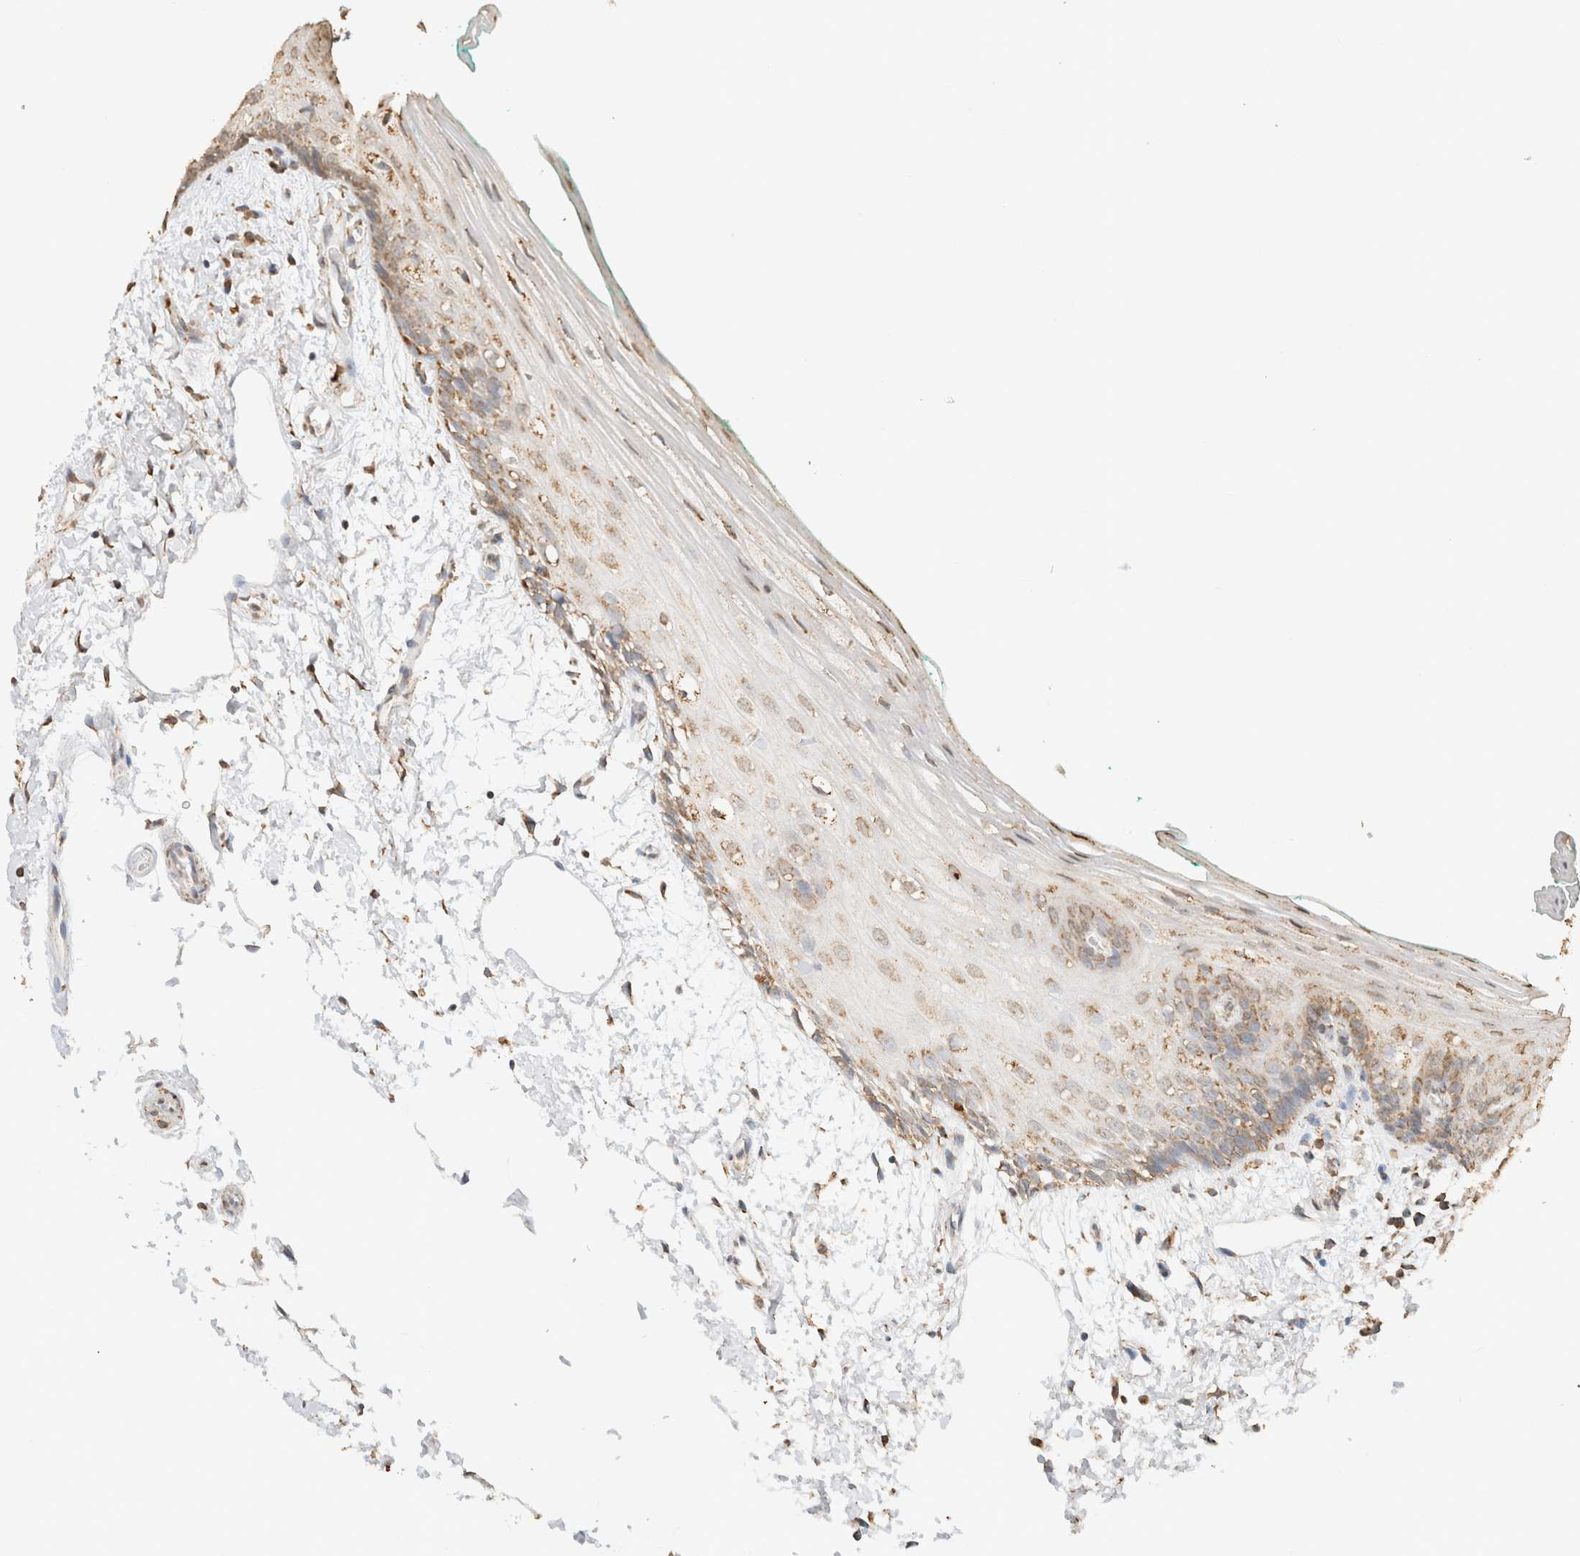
{"staining": {"intensity": "moderate", "quantity": "25%-75%", "location": "cytoplasmic/membranous"}, "tissue": "oral mucosa", "cell_type": "Squamous epithelial cells", "image_type": "normal", "snomed": [{"axis": "morphology", "description": "Normal tissue, NOS"}, {"axis": "topography", "description": "Skeletal muscle"}, {"axis": "topography", "description": "Oral tissue"}, {"axis": "topography", "description": "Peripheral nerve tissue"}], "caption": "This image displays immunohistochemistry staining of benign oral mucosa, with medium moderate cytoplasmic/membranous staining in approximately 25%-75% of squamous epithelial cells.", "gene": "SDC2", "patient": {"sex": "female", "age": 84}}